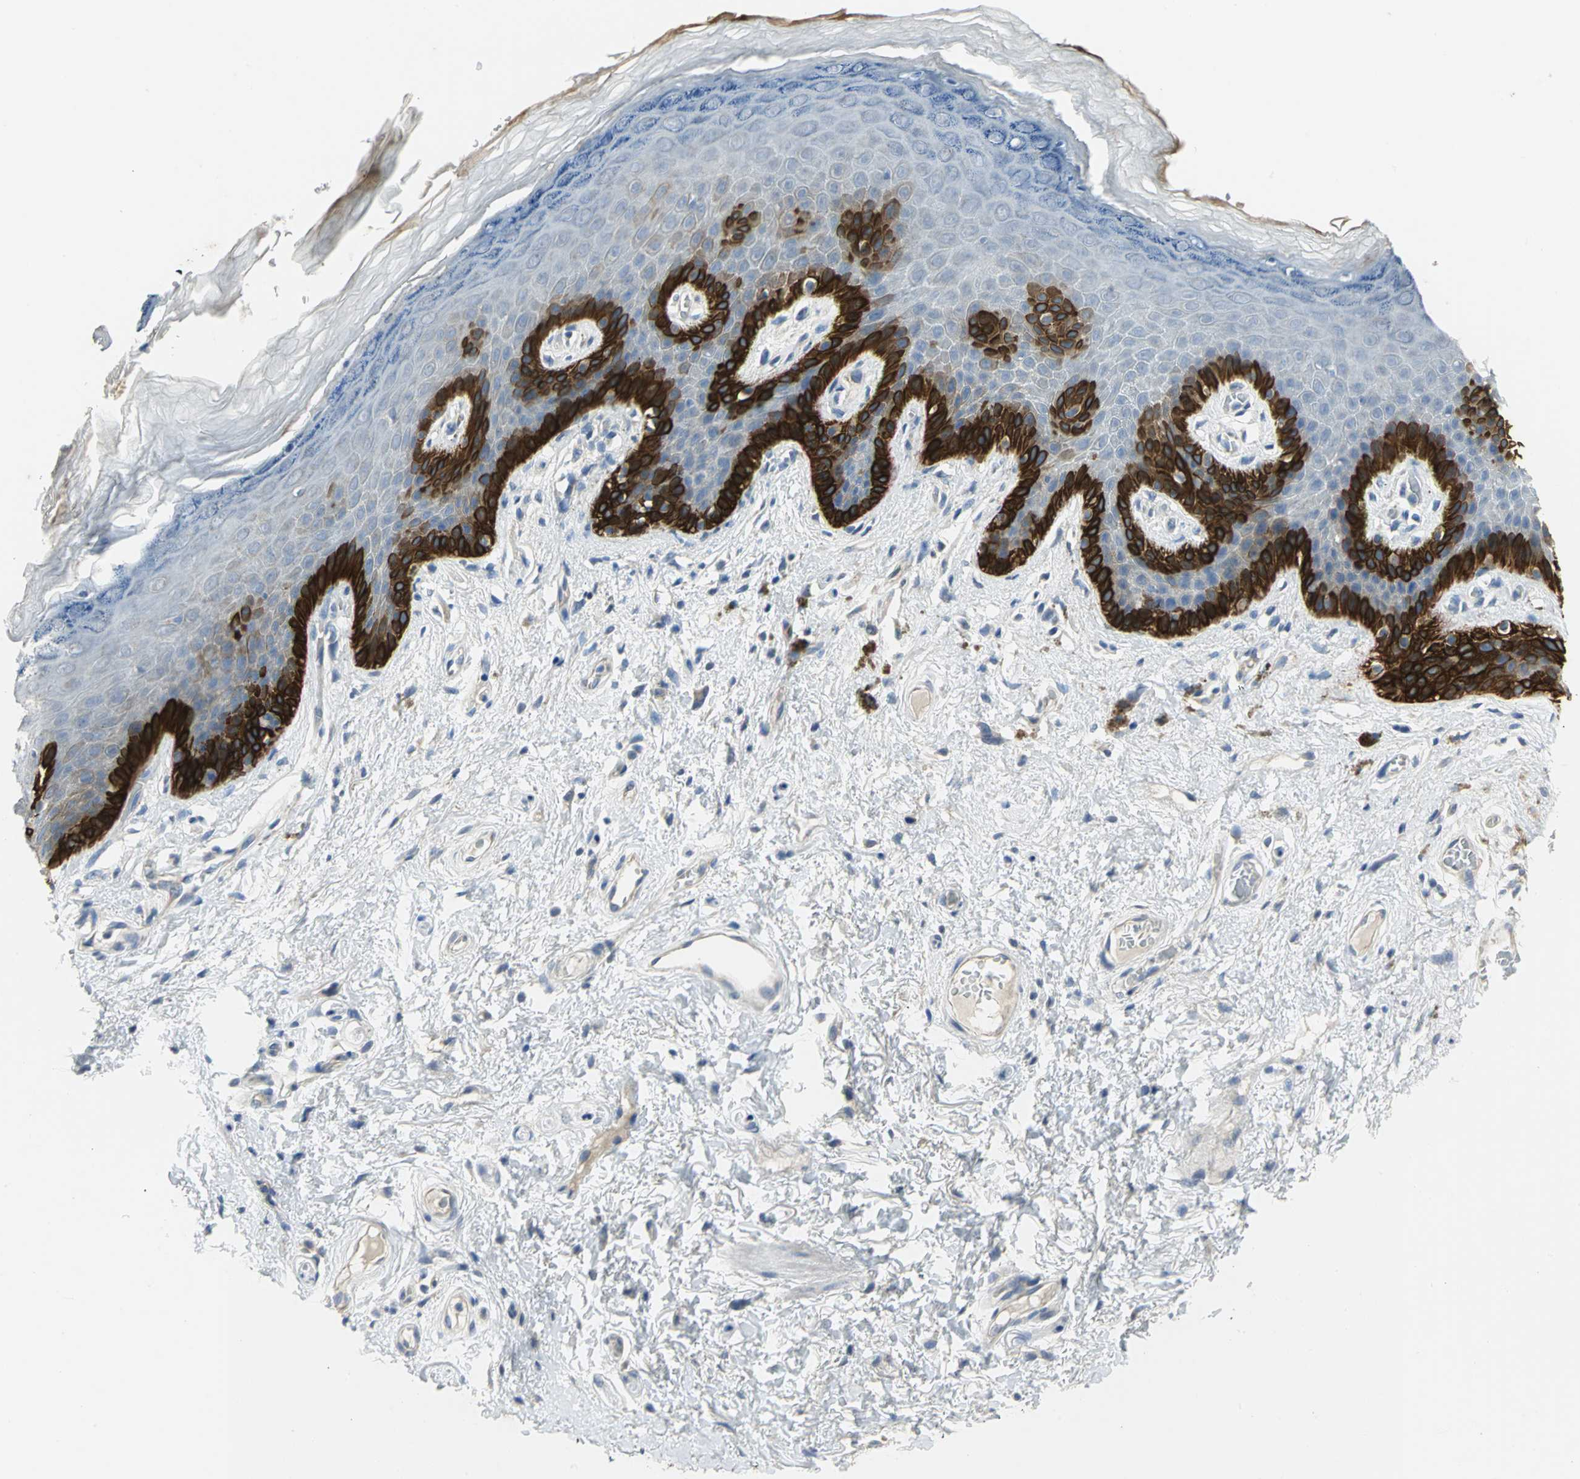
{"staining": {"intensity": "strong", "quantity": "25%-75%", "location": "cytoplasmic/membranous"}, "tissue": "skin", "cell_type": "Epidermal cells", "image_type": "normal", "snomed": [{"axis": "morphology", "description": "Normal tissue, NOS"}, {"axis": "topography", "description": "Anal"}], "caption": "Human skin stained with a brown dye shows strong cytoplasmic/membranous positive expression in about 25%-75% of epidermal cells.", "gene": "HTR1F", "patient": {"sex": "female", "age": 46}}